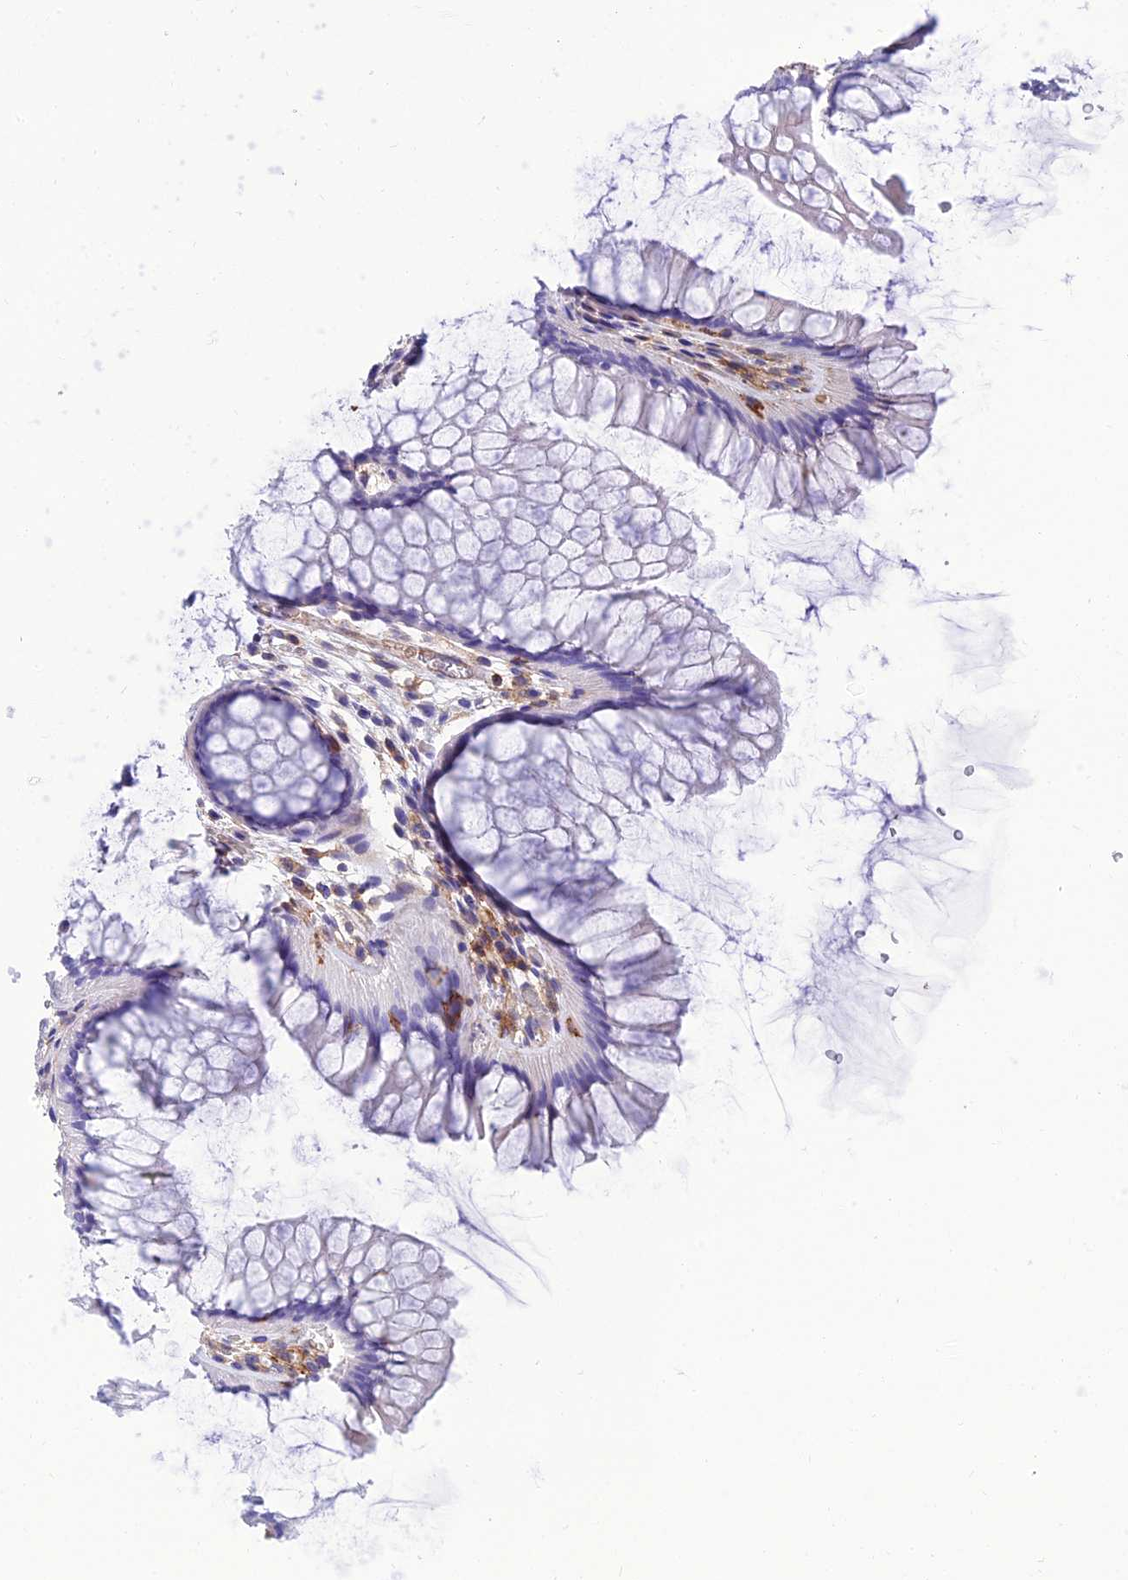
{"staining": {"intensity": "weak", "quantity": ">75%", "location": "cytoplasmic/membranous"}, "tissue": "colon", "cell_type": "Endothelial cells", "image_type": "normal", "snomed": [{"axis": "morphology", "description": "Normal tissue, NOS"}, {"axis": "topography", "description": "Colon"}], "caption": "IHC of unremarkable human colon reveals low levels of weak cytoplasmic/membranous positivity in about >75% of endothelial cells.", "gene": "PPP1R18", "patient": {"sex": "female", "age": 82}}